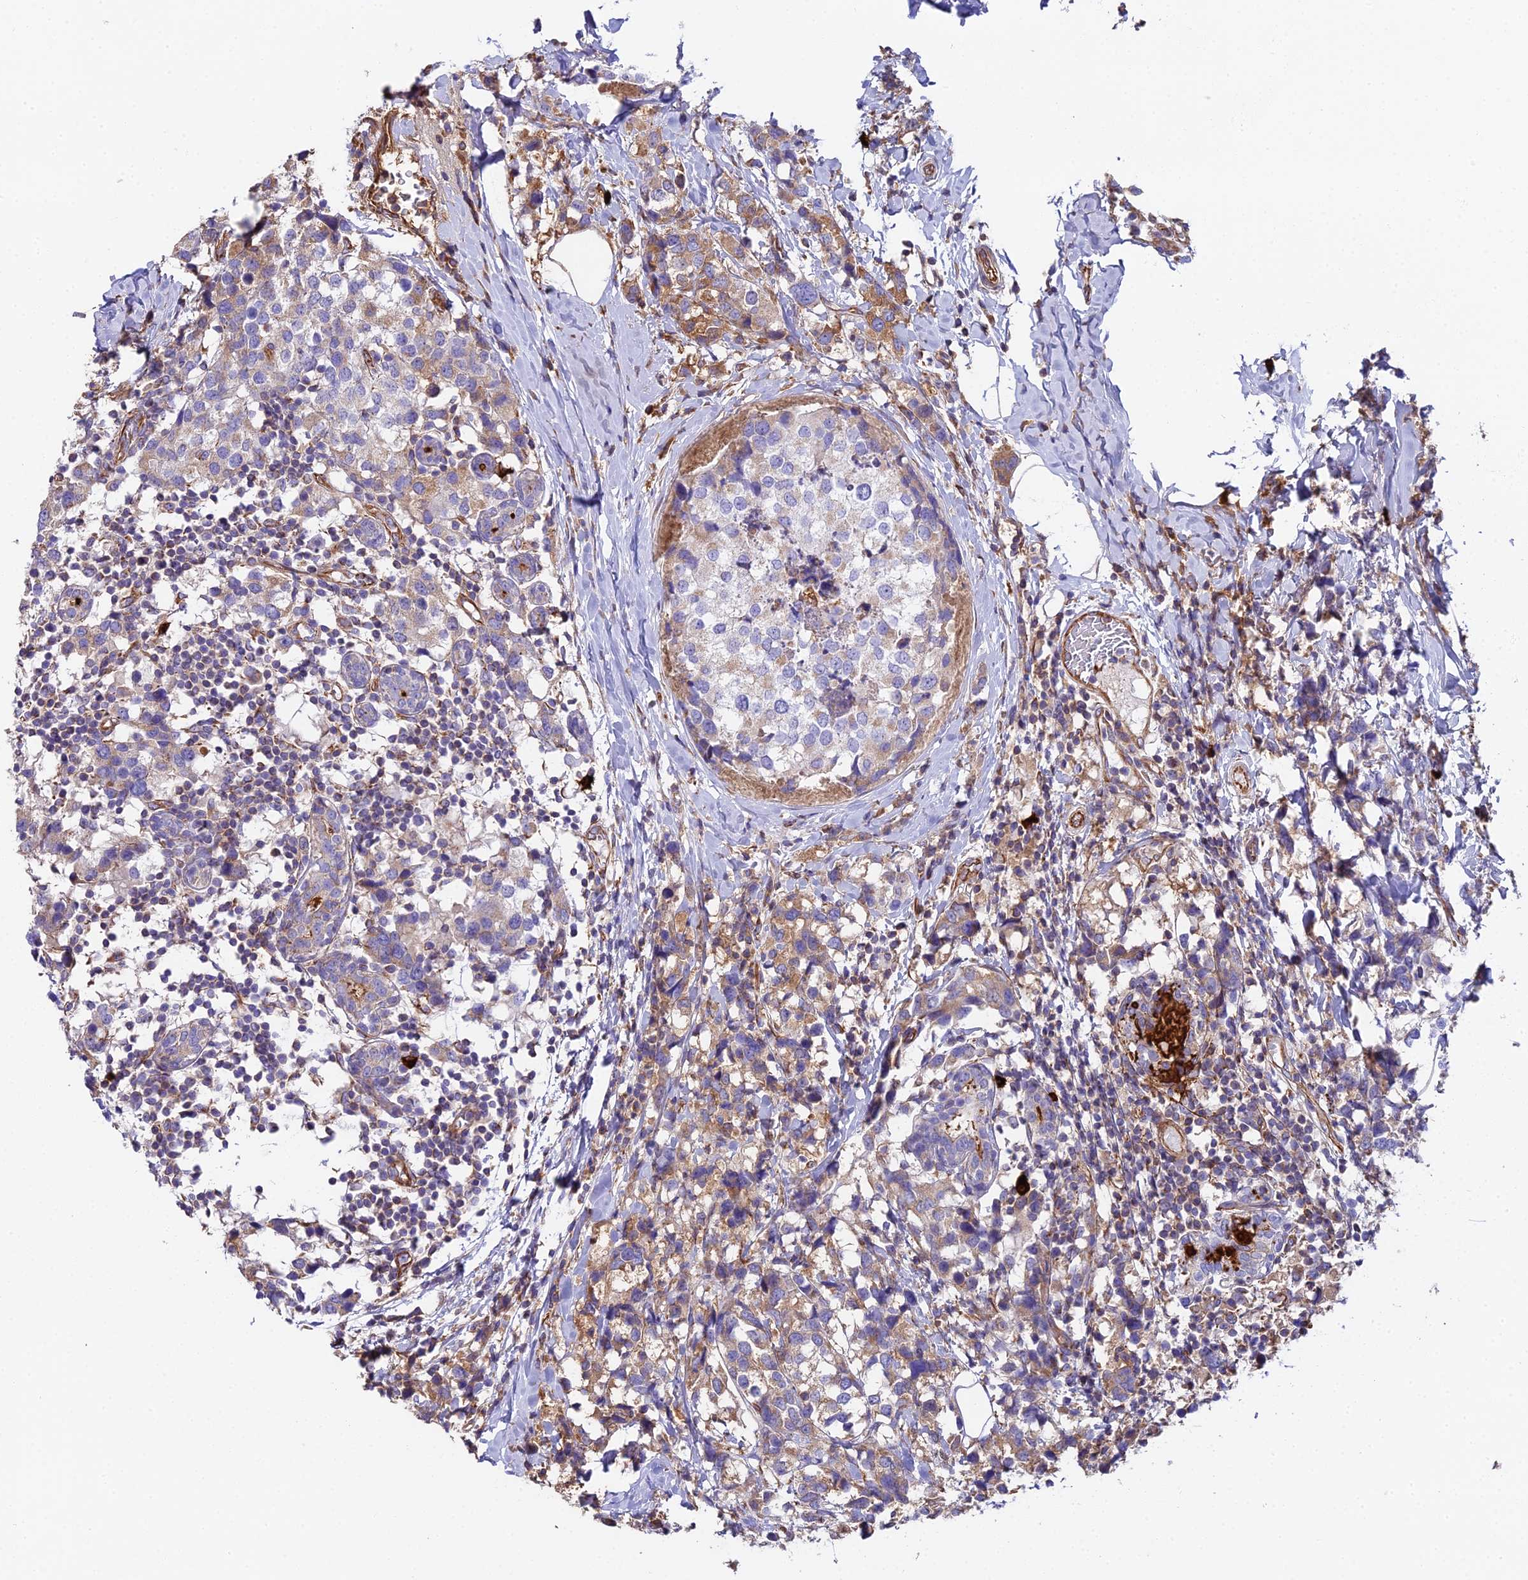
{"staining": {"intensity": "weak", "quantity": "25%-75%", "location": "cytoplasmic/membranous"}, "tissue": "breast cancer", "cell_type": "Tumor cells", "image_type": "cancer", "snomed": [{"axis": "morphology", "description": "Lobular carcinoma"}, {"axis": "topography", "description": "Breast"}], "caption": "Tumor cells exhibit low levels of weak cytoplasmic/membranous positivity in approximately 25%-75% of cells in lobular carcinoma (breast).", "gene": "BEX4", "patient": {"sex": "female", "age": 59}}